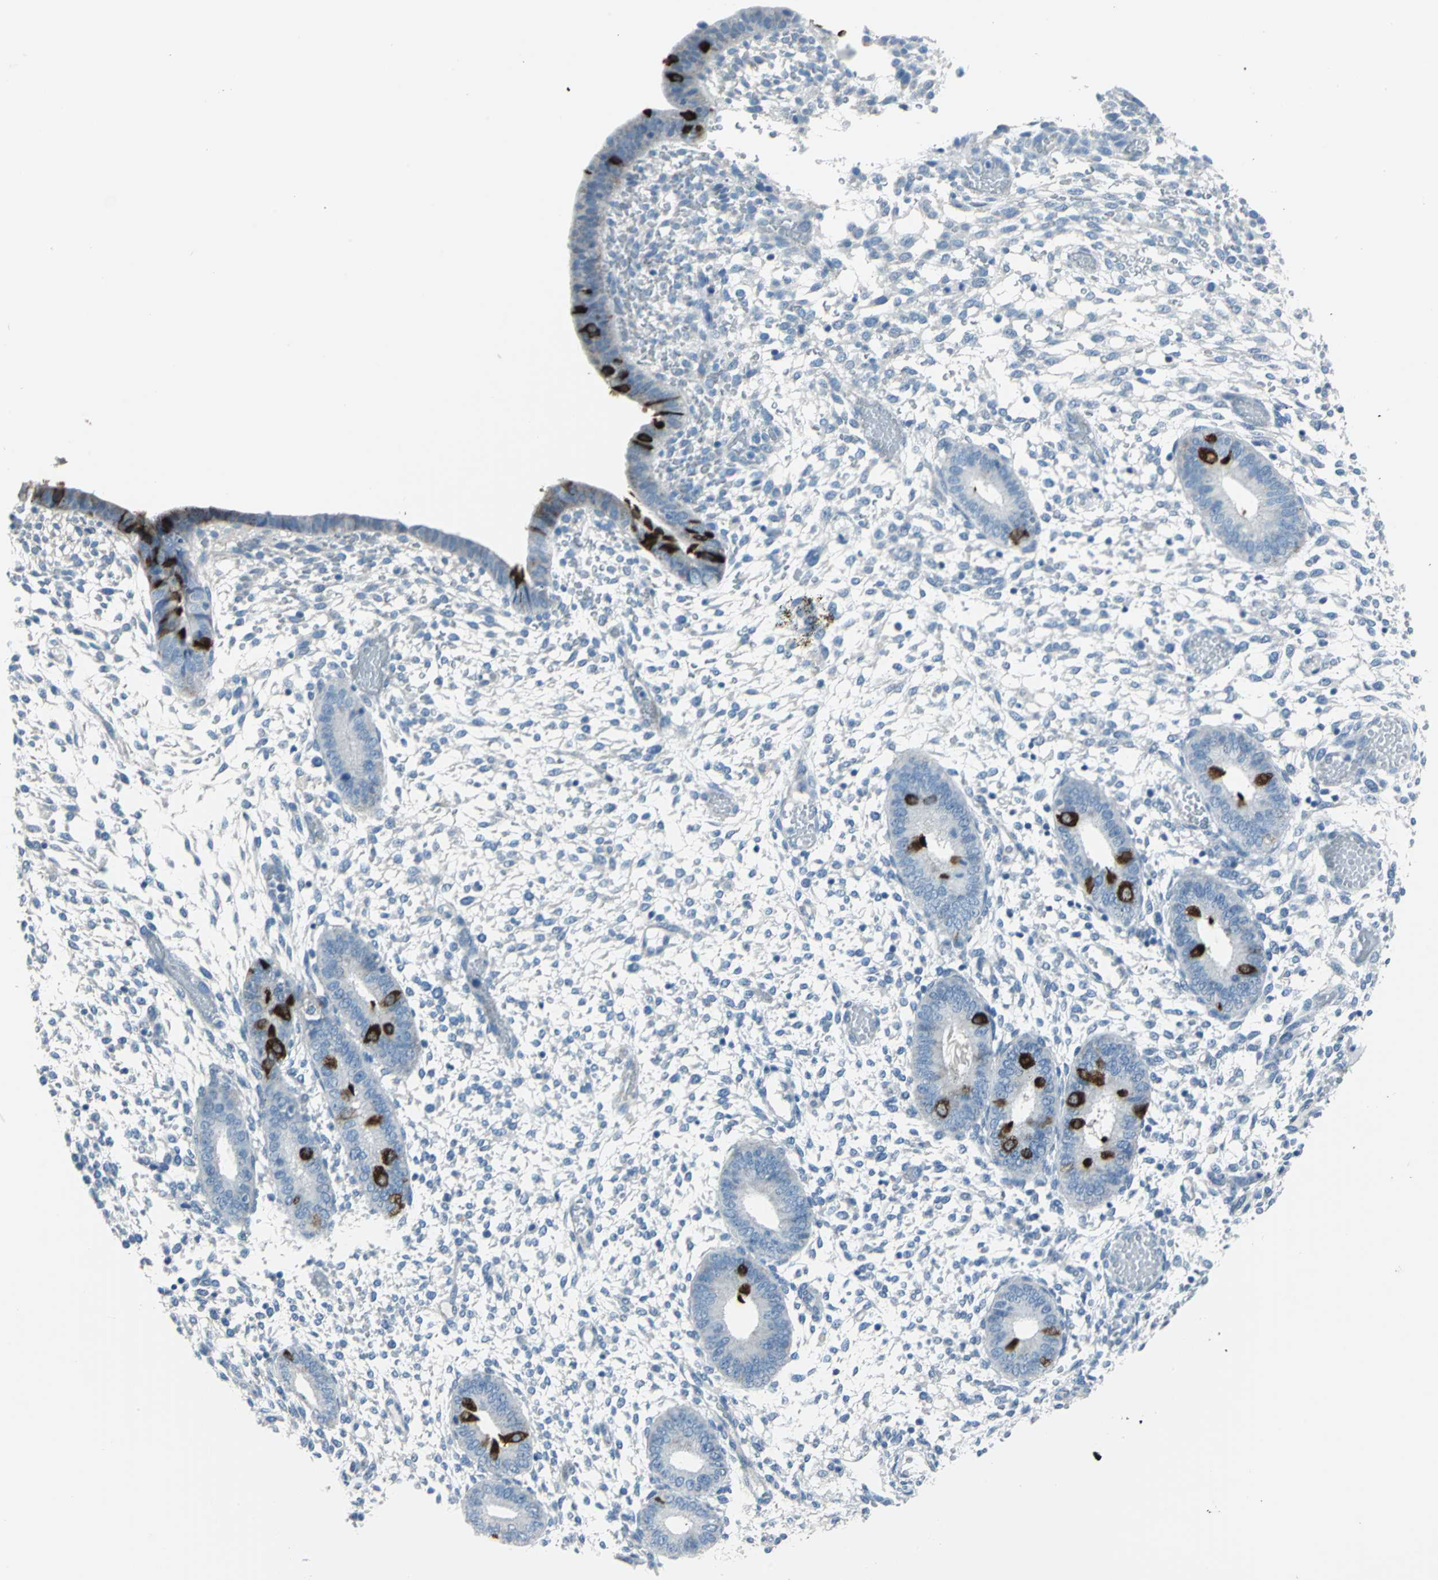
{"staining": {"intensity": "negative", "quantity": "none", "location": "none"}, "tissue": "endometrium", "cell_type": "Cells in endometrial stroma", "image_type": "normal", "snomed": [{"axis": "morphology", "description": "Normal tissue, NOS"}, {"axis": "topography", "description": "Endometrium"}], "caption": "The immunohistochemistry (IHC) micrograph has no significant positivity in cells in endometrial stroma of endometrium.", "gene": "DNAI2", "patient": {"sex": "female", "age": 42}}